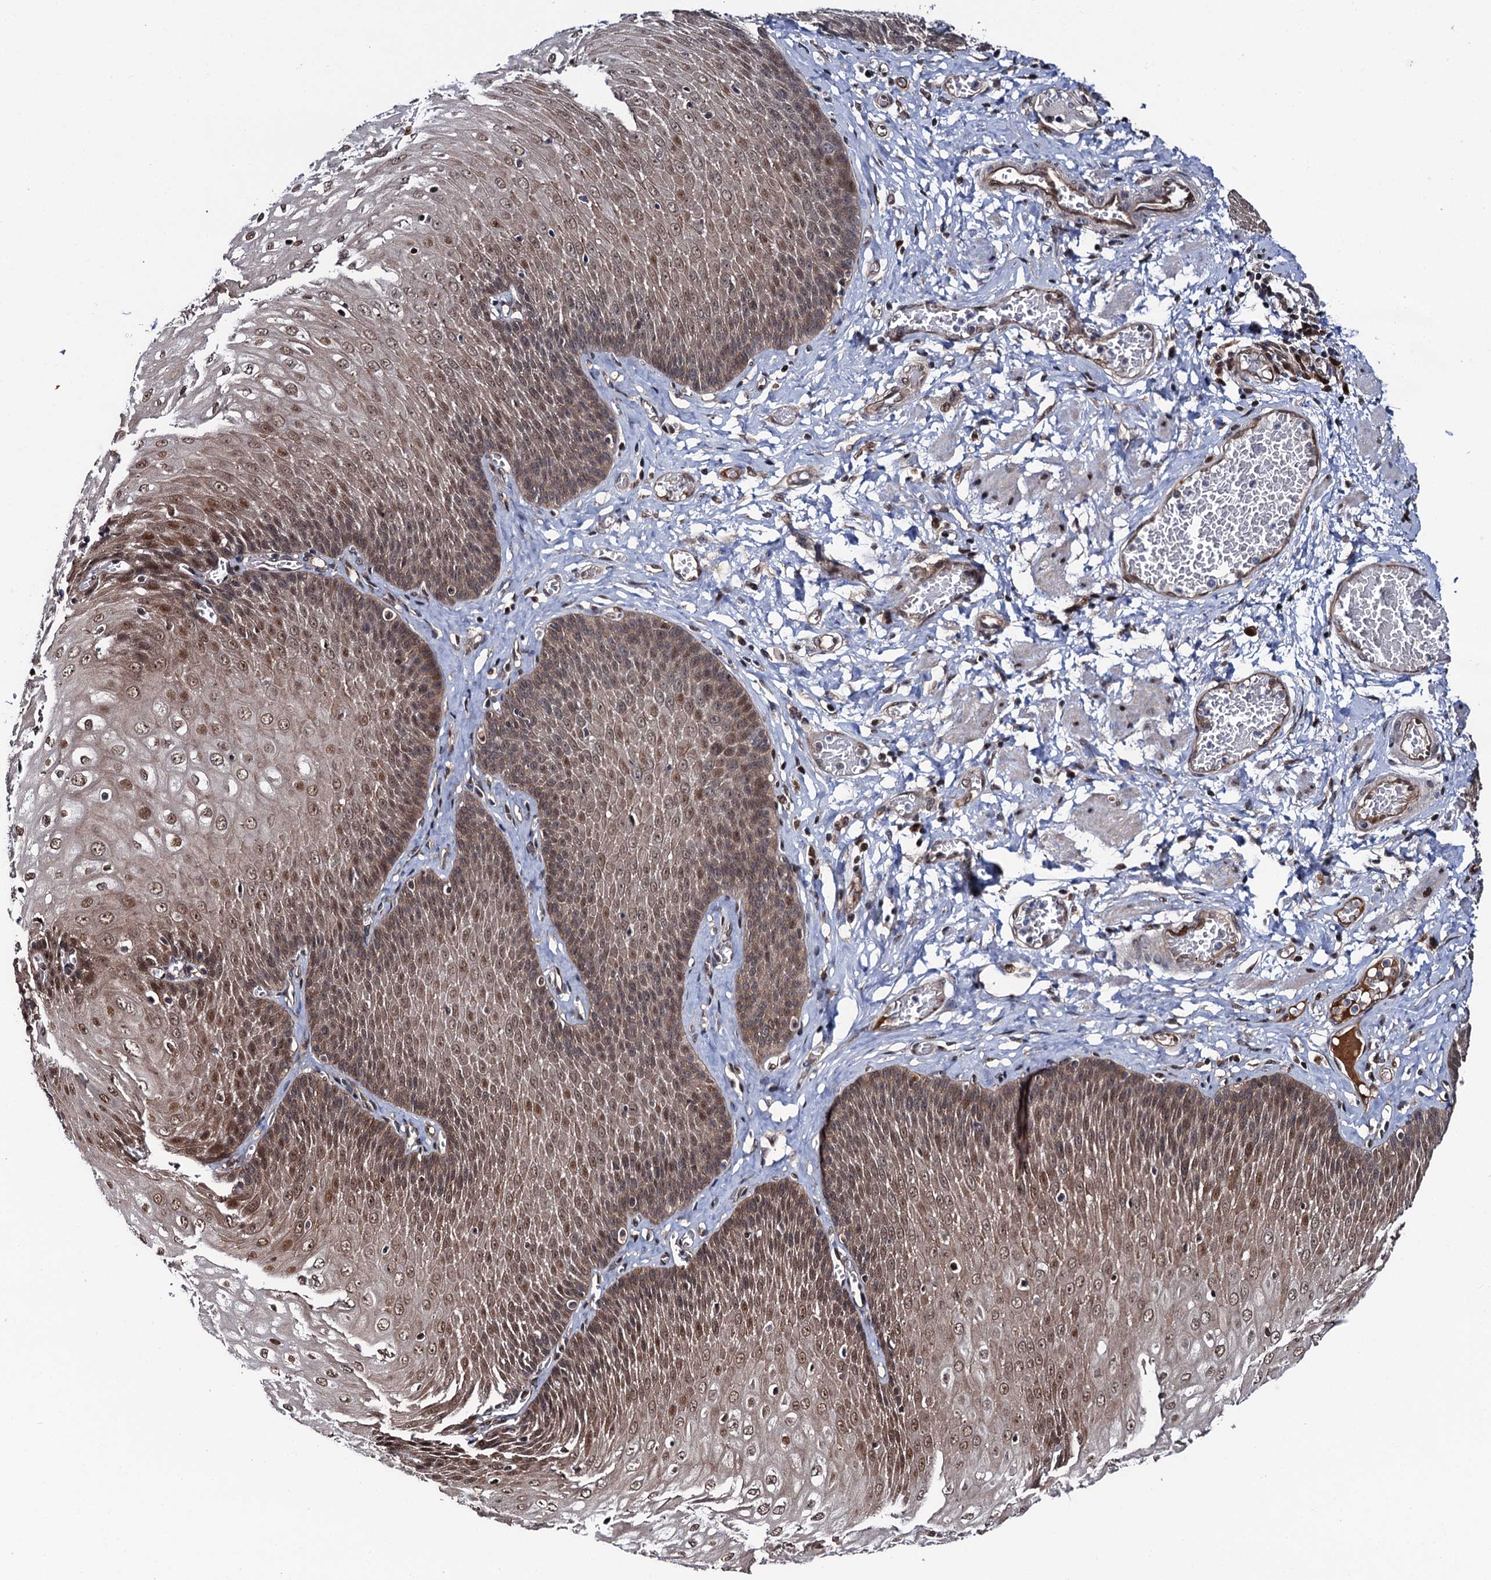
{"staining": {"intensity": "moderate", "quantity": ">75%", "location": "cytoplasmic/membranous,nuclear"}, "tissue": "esophagus", "cell_type": "Squamous epithelial cells", "image_type": "normal", "snomed": [{"axis": "morphology", "description": "Normal tissue, NOS"}, {"axis": "topography", "description": "Esophagus"}], "caption": "Approximately >75% of squamous epithelial cells in normal human esophagus display moderate cytoplasmic/membranous,nuclear protein staining as visualized by brown immunohistochemical staining.", "gene": "CDC23", "patient": {"sex": "male", "age": 60}}